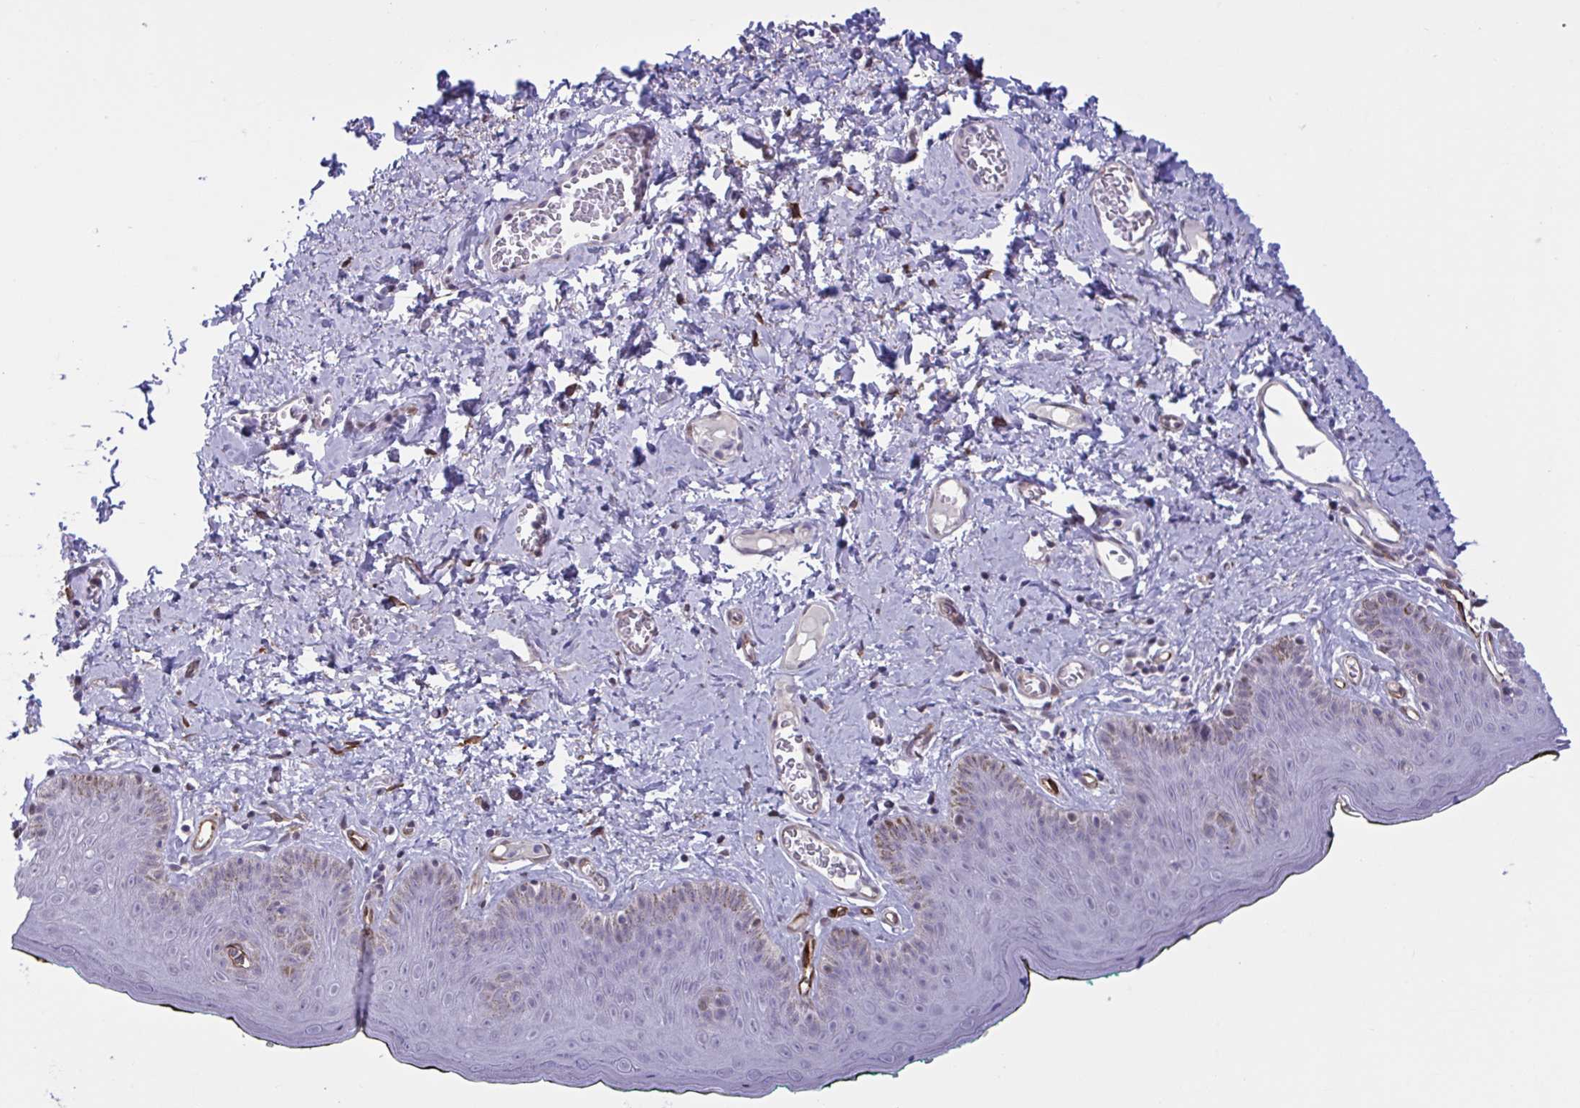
{"staining": {"intensity": "negative", "quantity": "none", "location": "none"}, "tissue": "skin", "cell_type": "Epidermal cells", "image_type": "normal", "snomed": [{"axis": "morphology", "description": "Normal tissue, NOS"}, {"axis": "topography", "description": "Vulva"}, {"axis": "topography", "description": "Peripheral nerve tissue"}], "caption": "Epidermal cells show no significant protein expression in unremarkable skin. (DAB (3,3'-diaminobenzidine) immunohistochemistry (IHC), high magnification).", "gene": "EML1", "patient": {"sex": "female", "age": 66}}